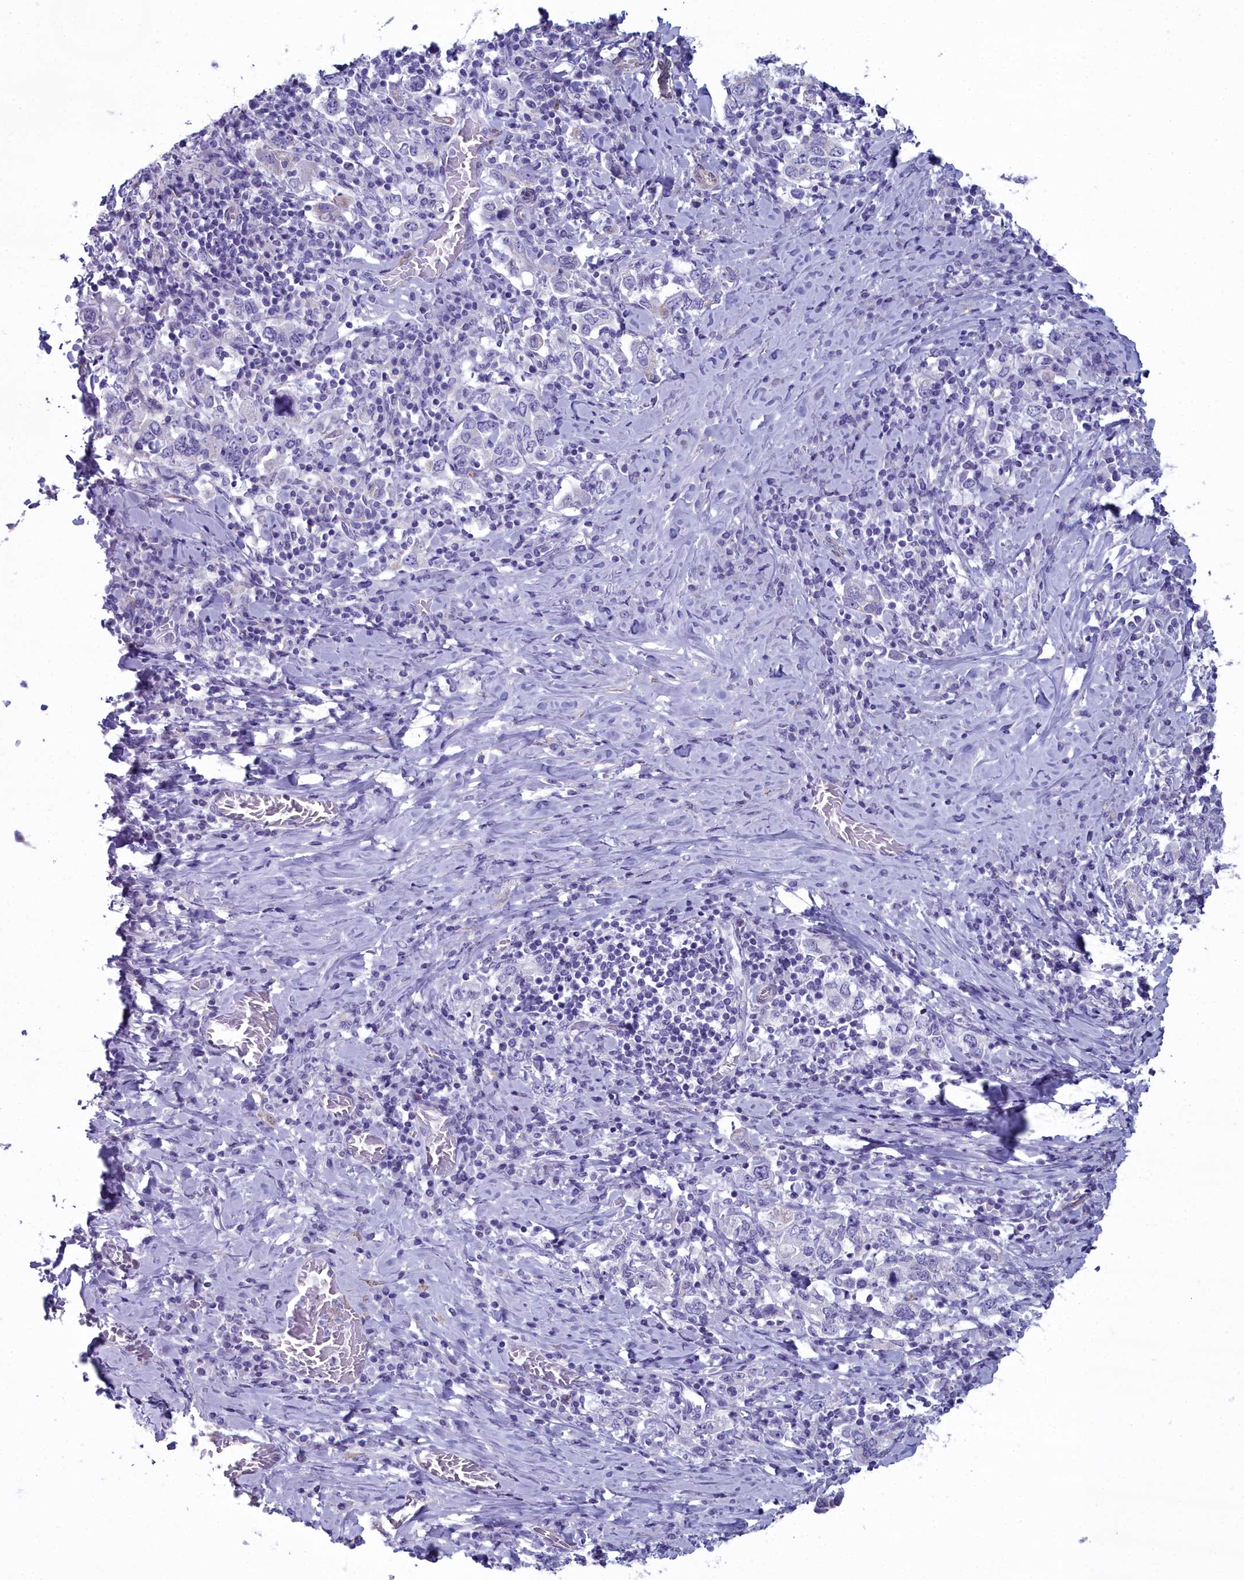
{"staining": {"intensity": "negative", "quantity": "none", "location": "none"}, "tissue": "stomach cancer", "cell_type": "Tumor cells", "image_type": "cancer", "snomed": [{"axis": "morphology", "description": "Adenocarcinoma, NOS"}, {"axis": "topography", "description": "Stomach, upper"}, {"axis": "topography", "description": "Stomach"}], "caption": "An image of stomach cancer stained for a protein demonstrates no brown staining in tumor cells.", "gene": "PPP1R14A", "patient": {"sex": "male", "age": 62}}